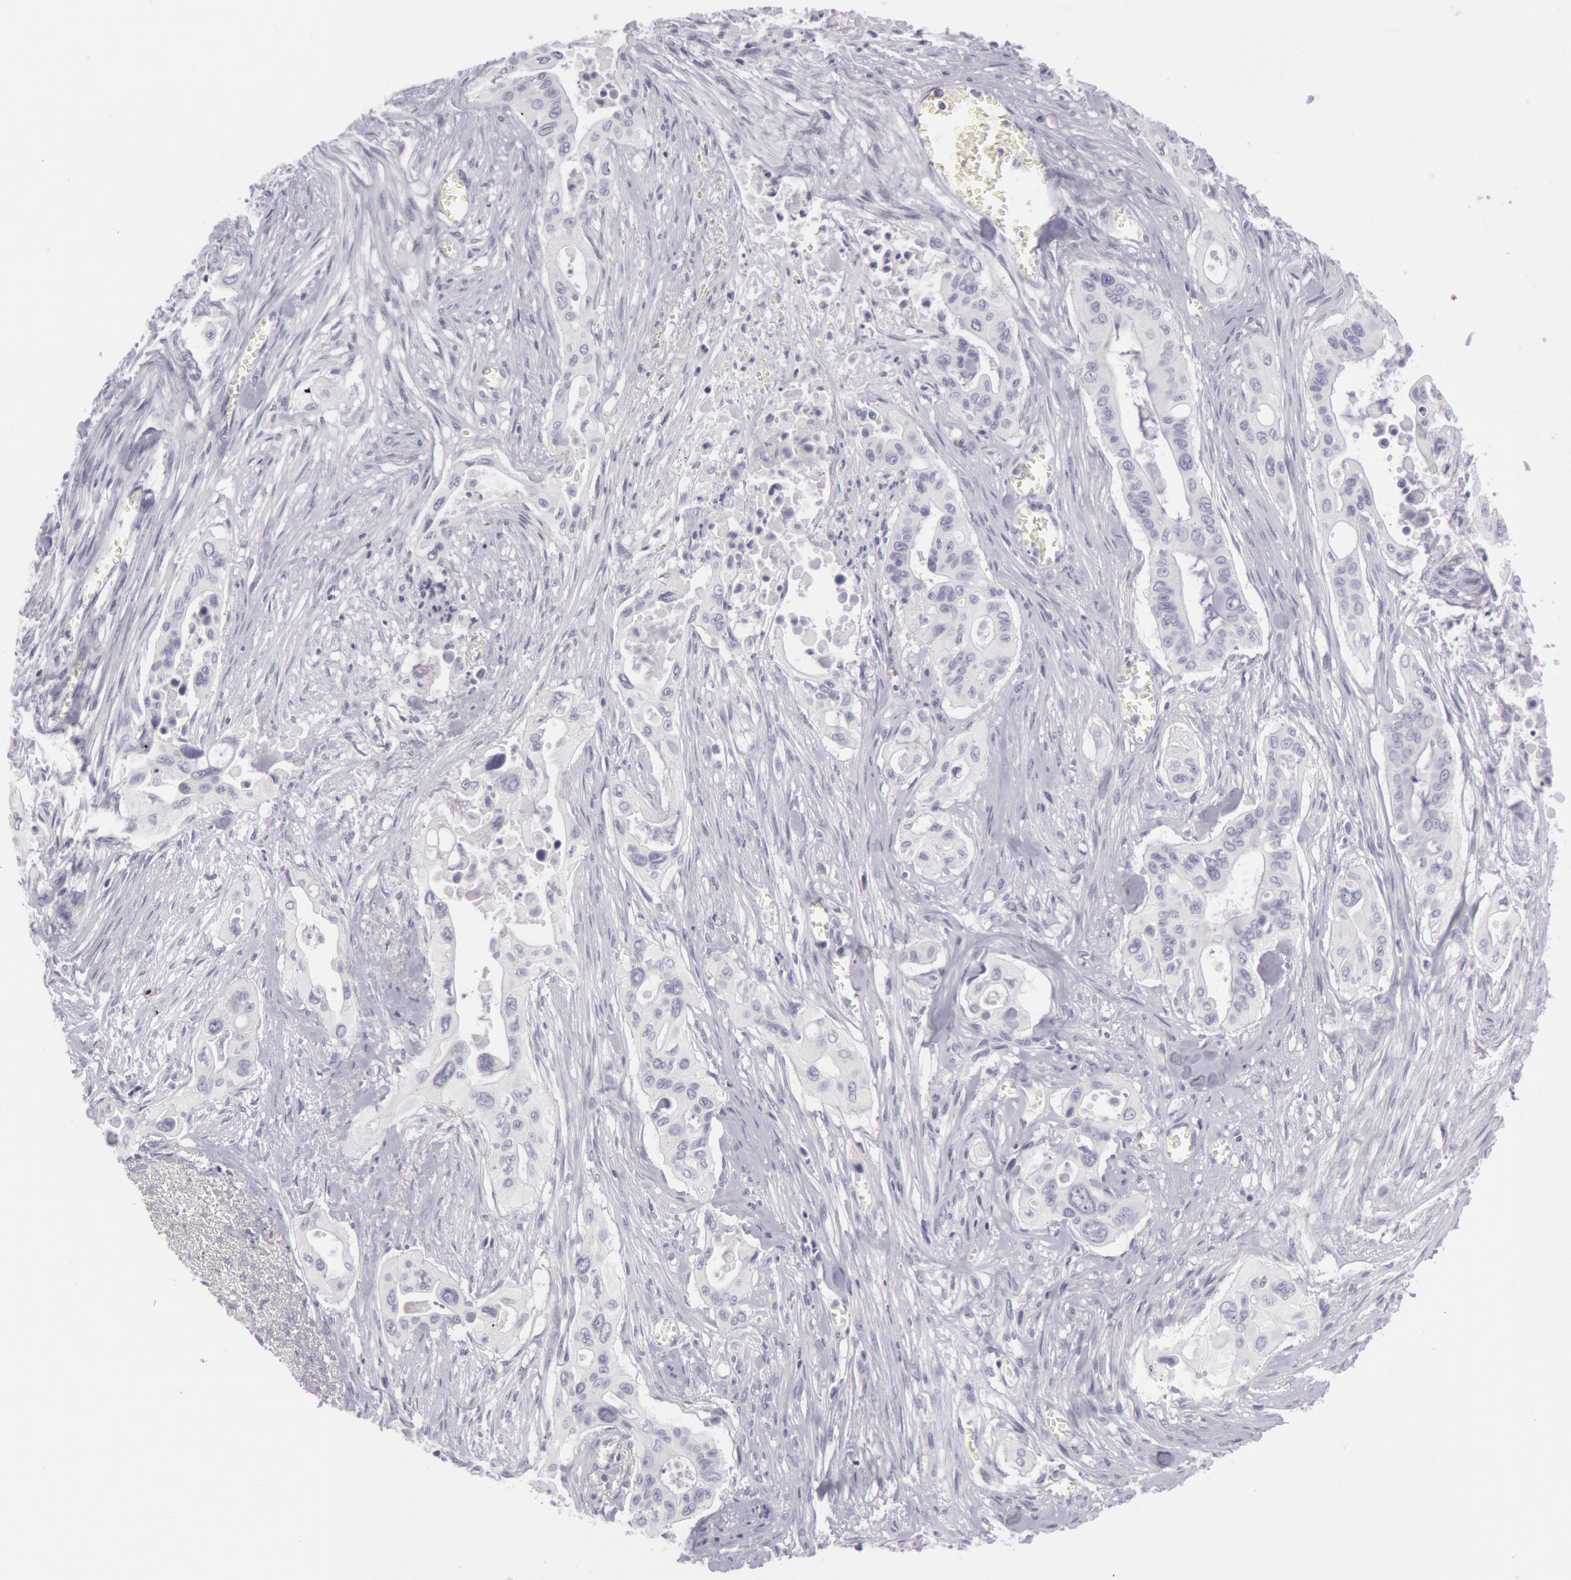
{"staining": {"intensity": "negative", "quantity": "none", "location": "none"}, "tissue": "pancreatic cancer", "cell_type": "Tumor cells", "image_type": "cancer", "snomed": [{"axis": "morphology", "description": "Adenocarcinoma, NOS"}, {"axis": "topography", "description": "Pancreas"}], "caption": "Tumor cells show no significant protein positivity in pancreatic cancer.", "gene": "CKB", "patient": {"sex": "male", "age": 77}}